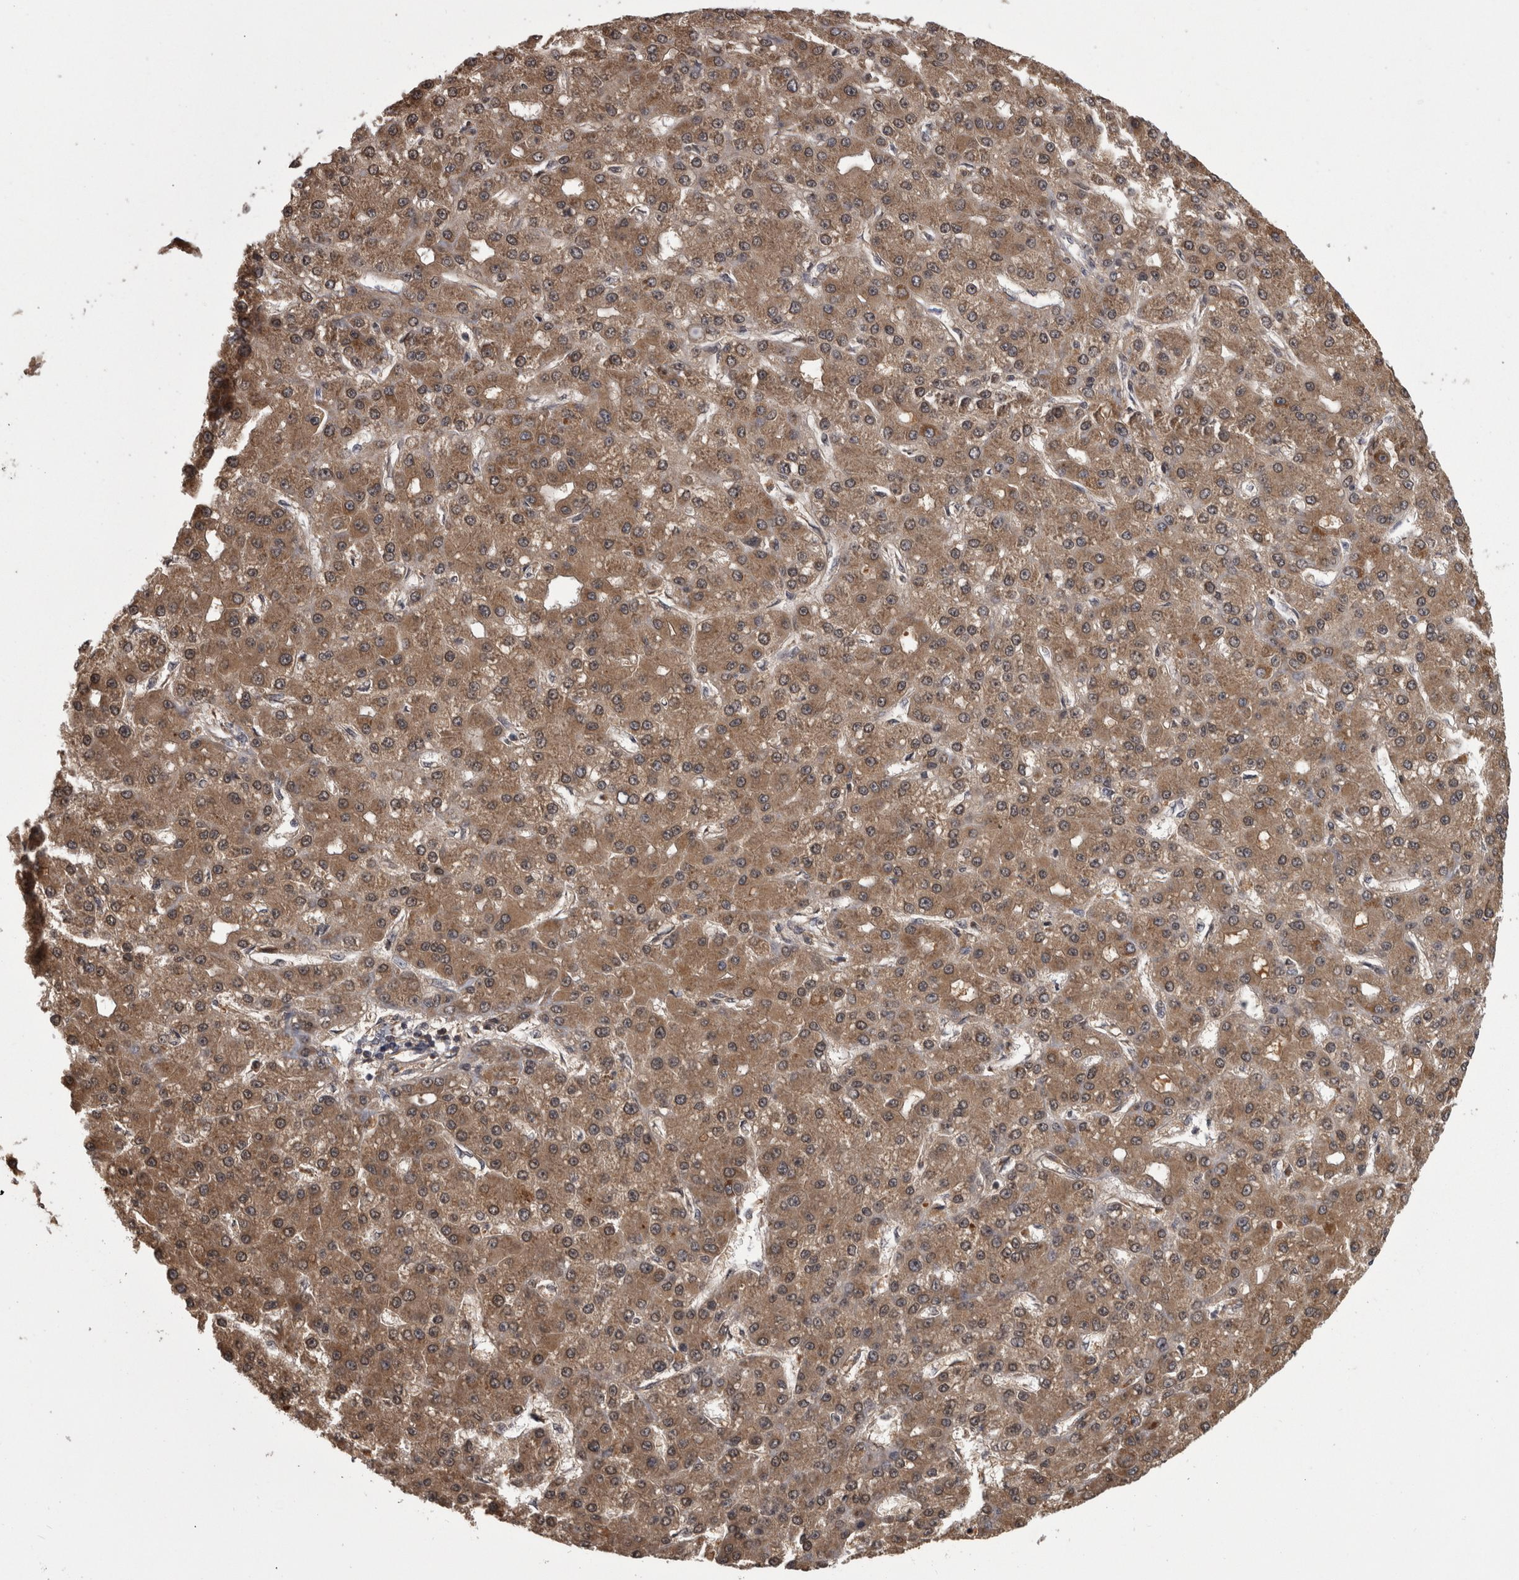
{"staining": {"intensity": "moderate", "quantity": ">75%", "location": "cytoplasmic/membranous"}, "tissue": "liver cancer", "cell_type": "Tumor cells", "image_type": "cancer", "snomed": [{"axis": "morphology", "description": "Carcinoma, Hepatocellular, NOS"}, {"axis": "topography", "description": "Liver"}], "caption": "Liver cancer was stained to show a protein in brown. There is medium levels of moderate cytoplasmic/membranous expression in about >75% of tumor cells.", "gene": "MDH2", "patient": {"sex": "male", "age": 67}}